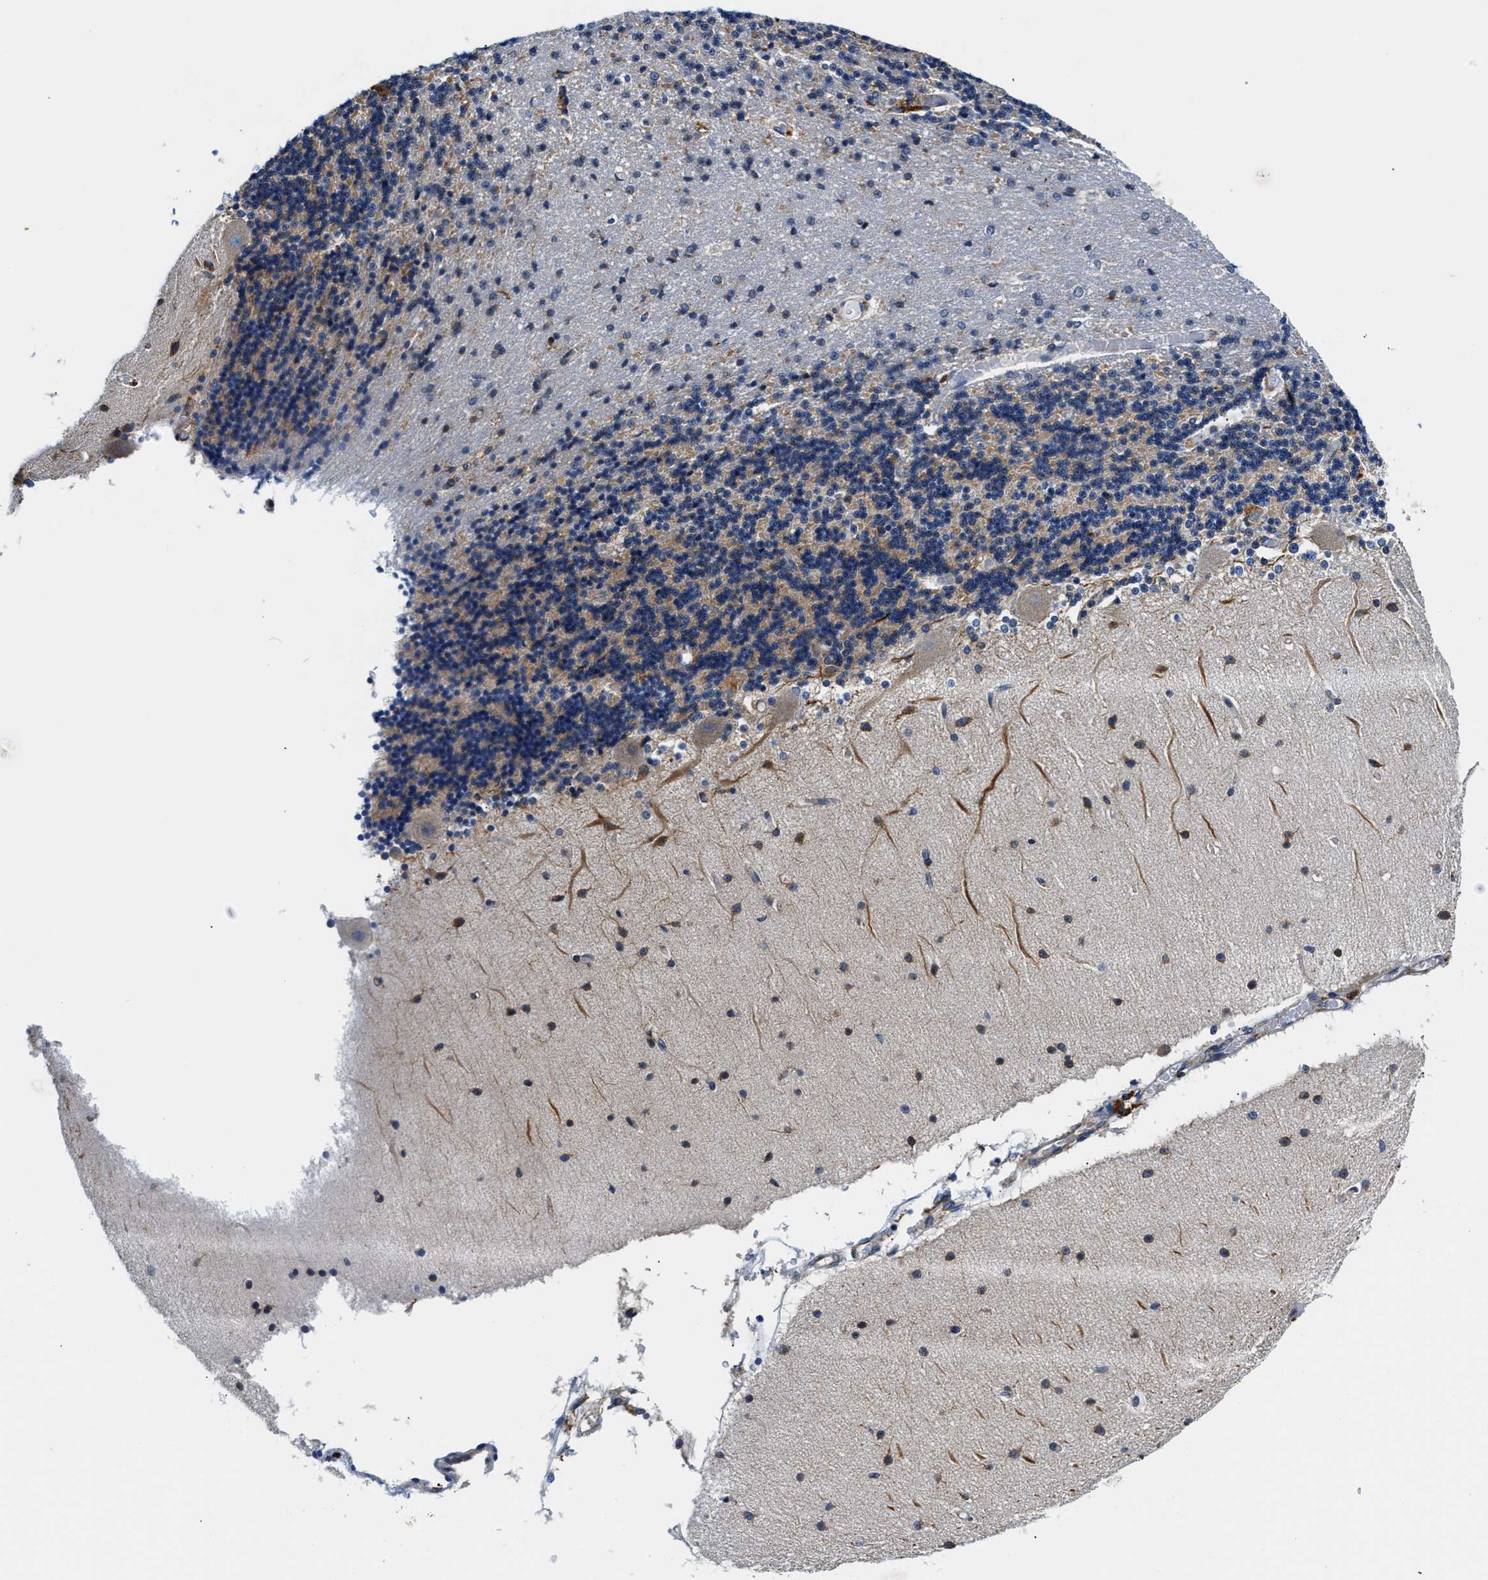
{"staining": {"intensity": "weak", "quantity": "25%-75%", "location": "cytoplasmic/membranous"}, "tissue": "cerebellum", "cell_type": "Cells in granular layer", "image_type": "normal", "snomed": [{"axis": "morphology", "description": "Normal tissue, NOS"}, {"axis": "topography", "description": "Cerebellum"}], "caption": "Protein expression by immunohistochemistry exhibits weak cytoplasmic/membranous staining in about 25%-75% of cells in granular layer in benign cerebellum.", "gene": "ACADVL", "patient": {"sex": "female", "age": 54}}